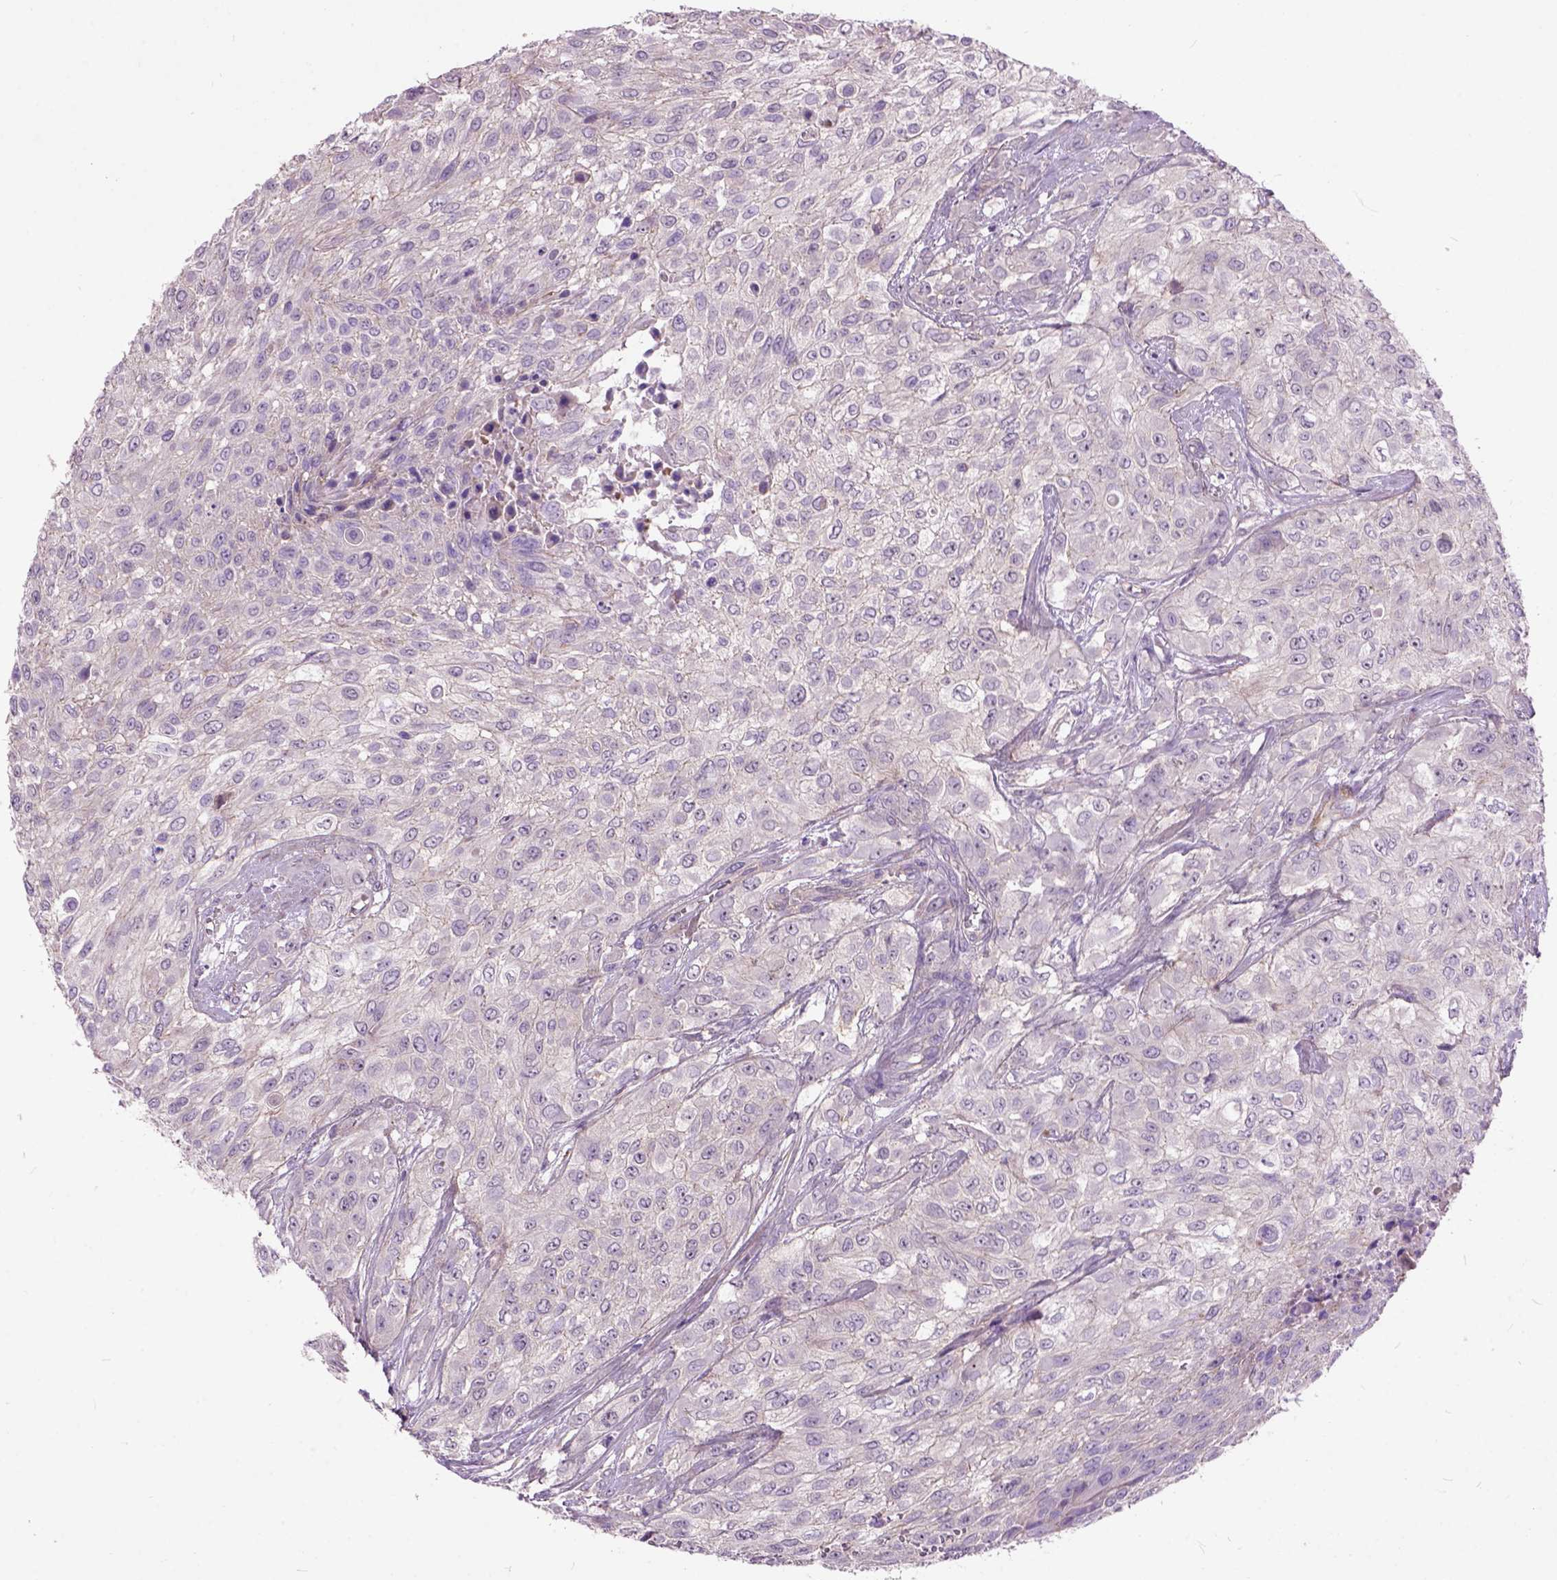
{"staining": {"intensity": "negative", "quantity": "none", "location": "none"}, "tissue": "urothelial cancer", "cell_type": "Tumor cells", "image_type": "cancer", "snomed": [{"axis": "morphology", "description": "Urothelial carcinoma, High grade"}, {"axis": "topography", "description": "Urinary bladder"}], "caption": "Tumor cells are negative for brown protein staining in urothelial cancer.", "gene": "MAPT", "patient": {"sex": "male", "age": 57}}